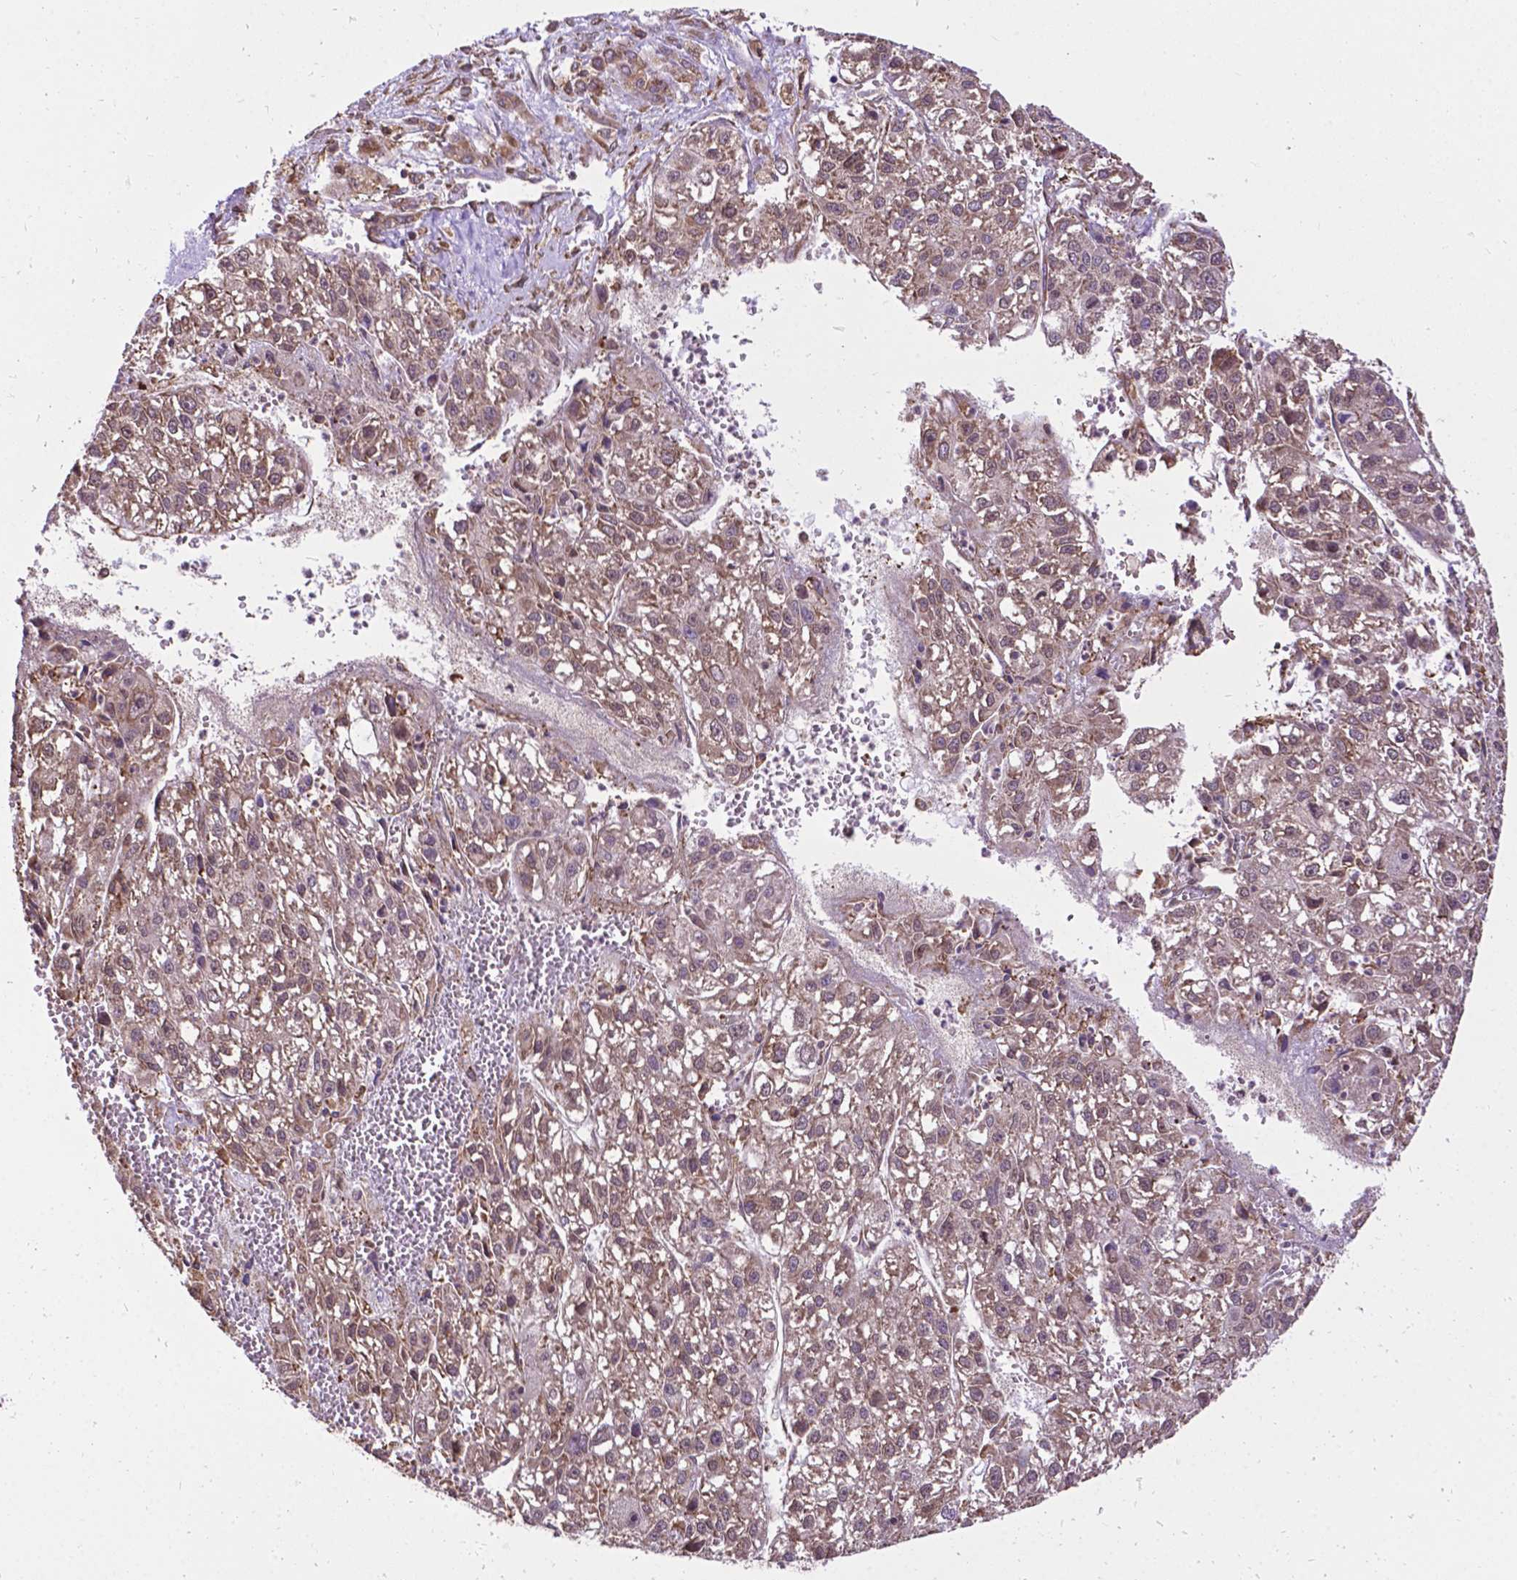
{"staining": {"intensity": "negative", "quantity": "none", "location": "none"}, "tissue": "liver cancer", "cell_type": "Tumor cells", "image_type": "cancer", "snomed": [{"axis": "morphology", "description": "Carcinoma, Hepatocellular, NOS"}, {"axis": "topography", "description": "Liver"}], "caption": "Liver hepatocellular carcinoma was stained to show a protein in brown. There is no significant staining in tumor cells.", "gene": "GANAB", "patient": {"sex": "female", "age": 70}}